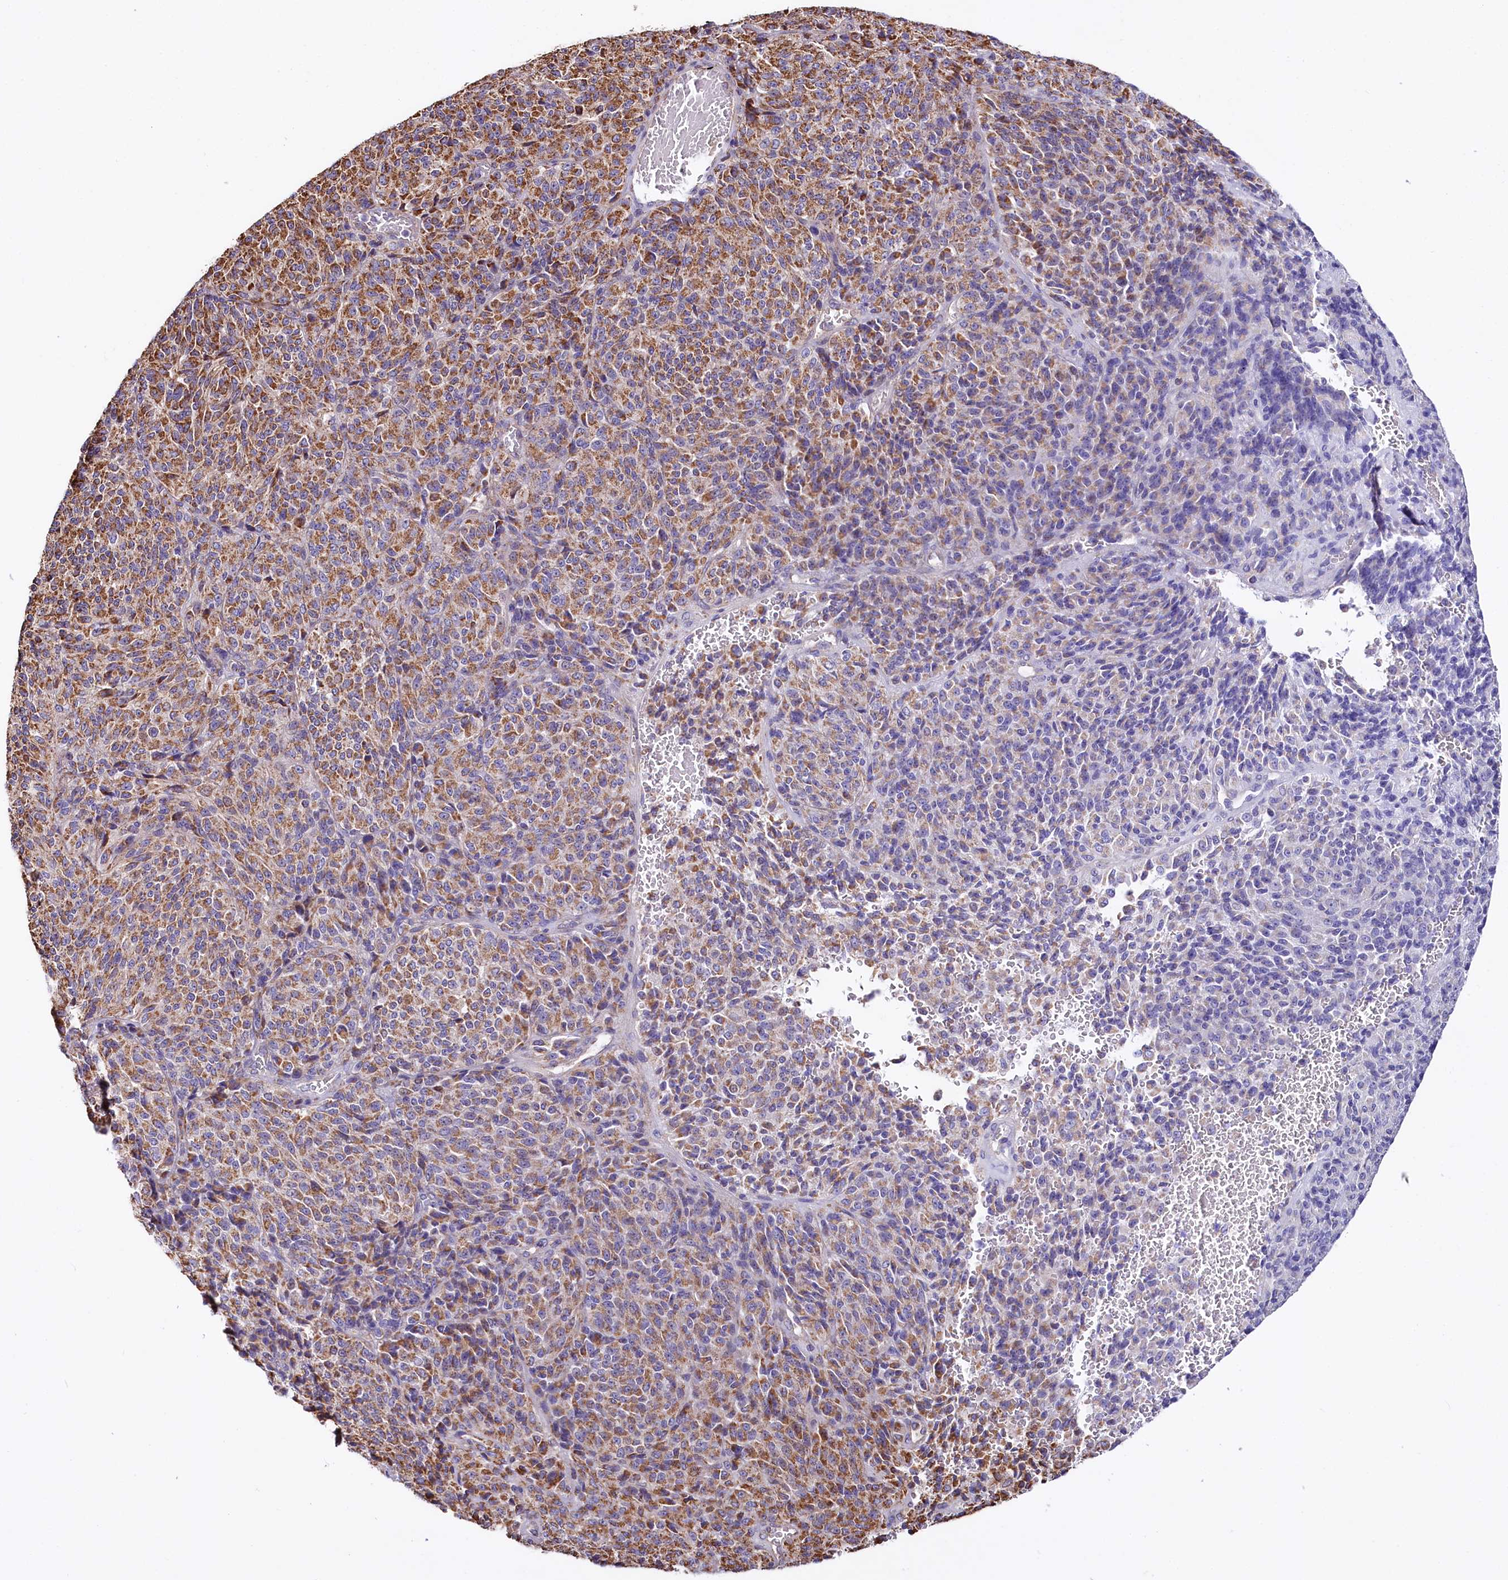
{"staining": {"intensity": "moderate", "quantity": "25%-75%", "location": "cytoplasmic/membranous"}, "tissue": "melanoma", "cell_type": "Tumor cells", "image_type": "cancer", "snomed": [{"axis": "morphology", "description": "Malignant melanoma, Metastatic site"}, {"axis": "topography", "description": "Brain"}], "caption": "A brown stain highlights moderate cytoplasmic/membranous staining of a protein in human melanoma tumor cells.", "gene": "NUDT15", "patient": {"sex": "female", "age": 56}}